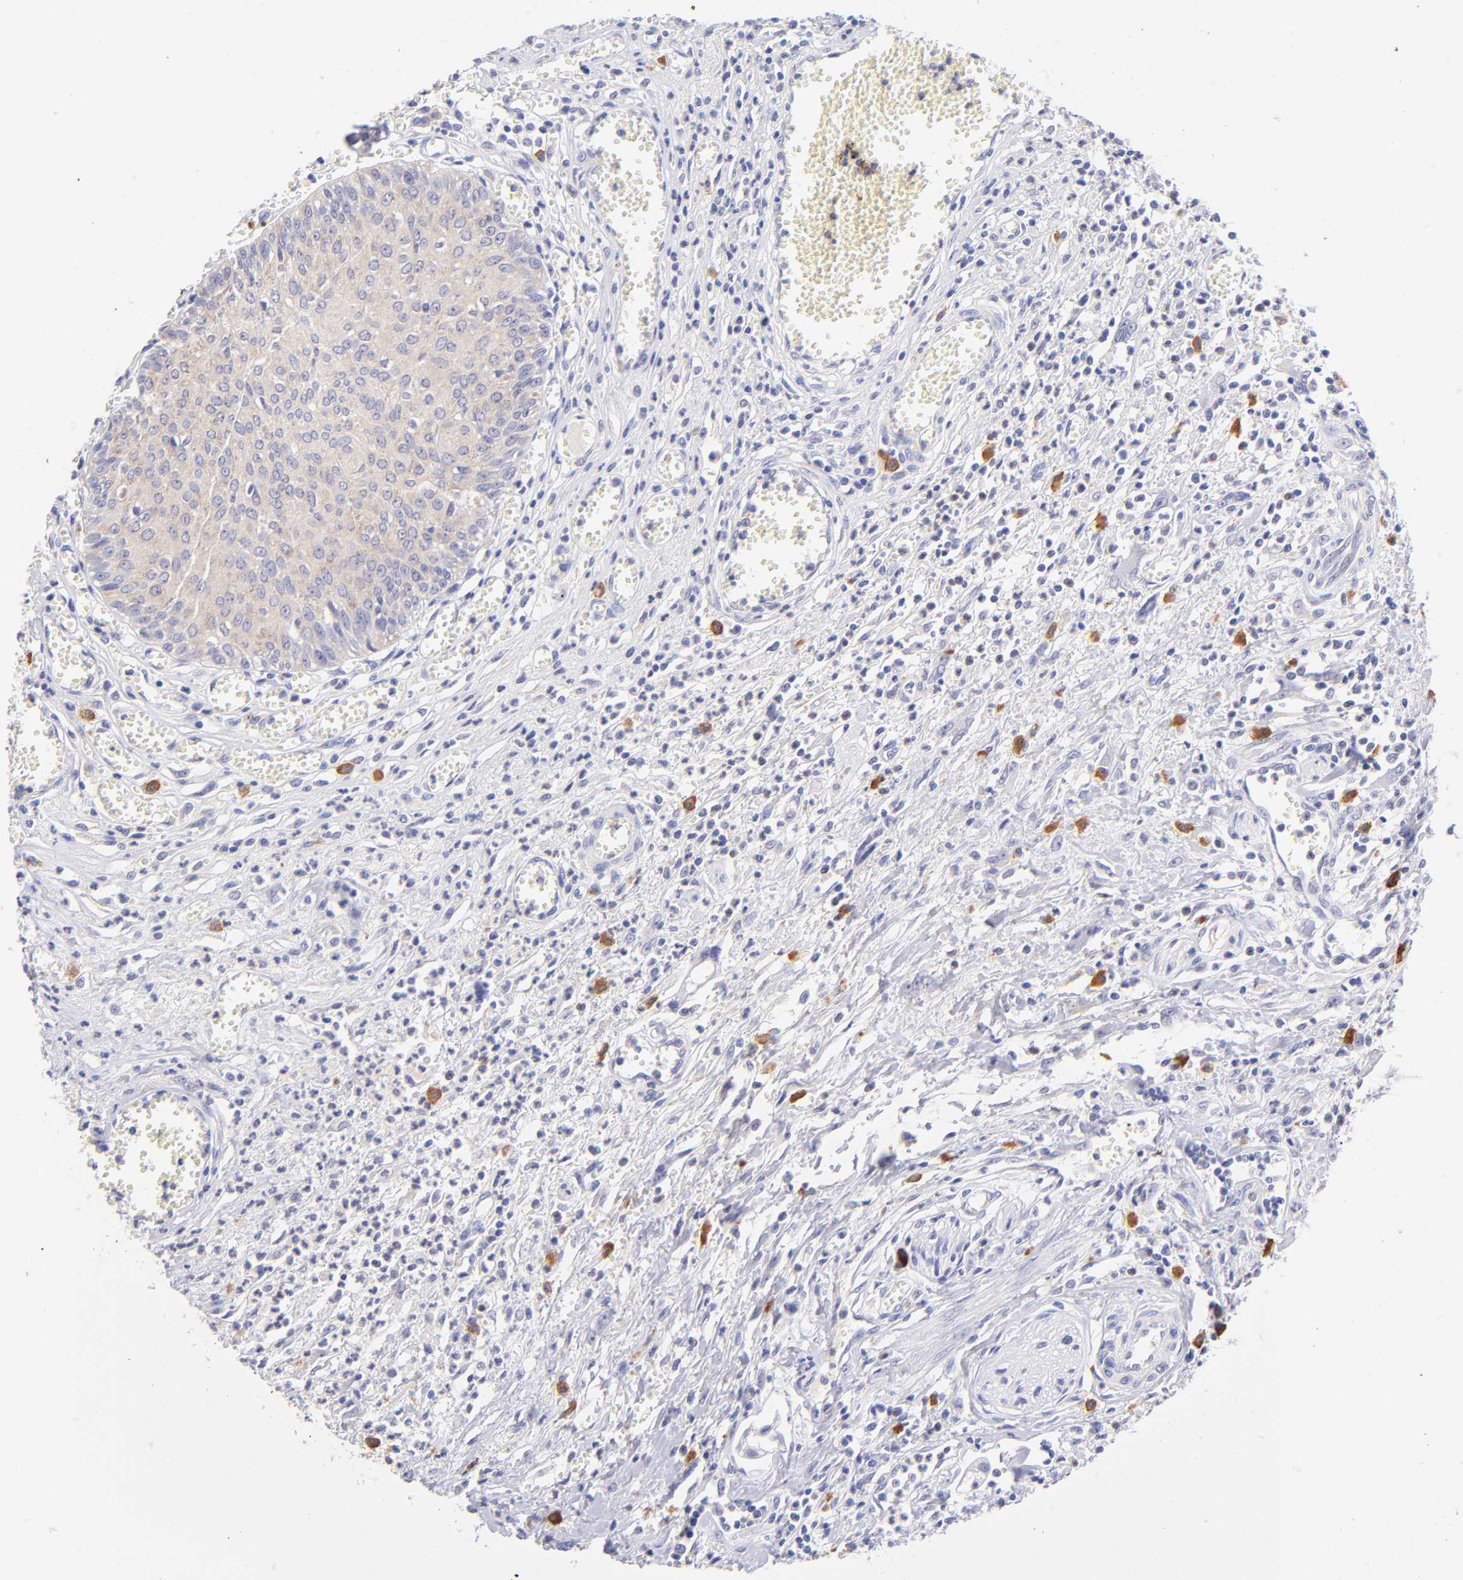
{"staining": {"intensity": "weak", "quantity": ">75%", "location": "cytoplasmic/membranous"}, "tissue": "urothelial cancer", "cell_type": "Tumor cells", "image_type": "cancer", "snomed": [{"axis": "morphology", "description": "Urothelial carcinoma, High grade"}, {"axis": "topography", "description": "Urinary bladder"}], "caption": "A brown stain labels weak cytoplasmic/membranous positivity of a protein in human urothelial cancer tumor cells.", "gene": "RPL11", "patient": {"sex": "male", "age": 66}}